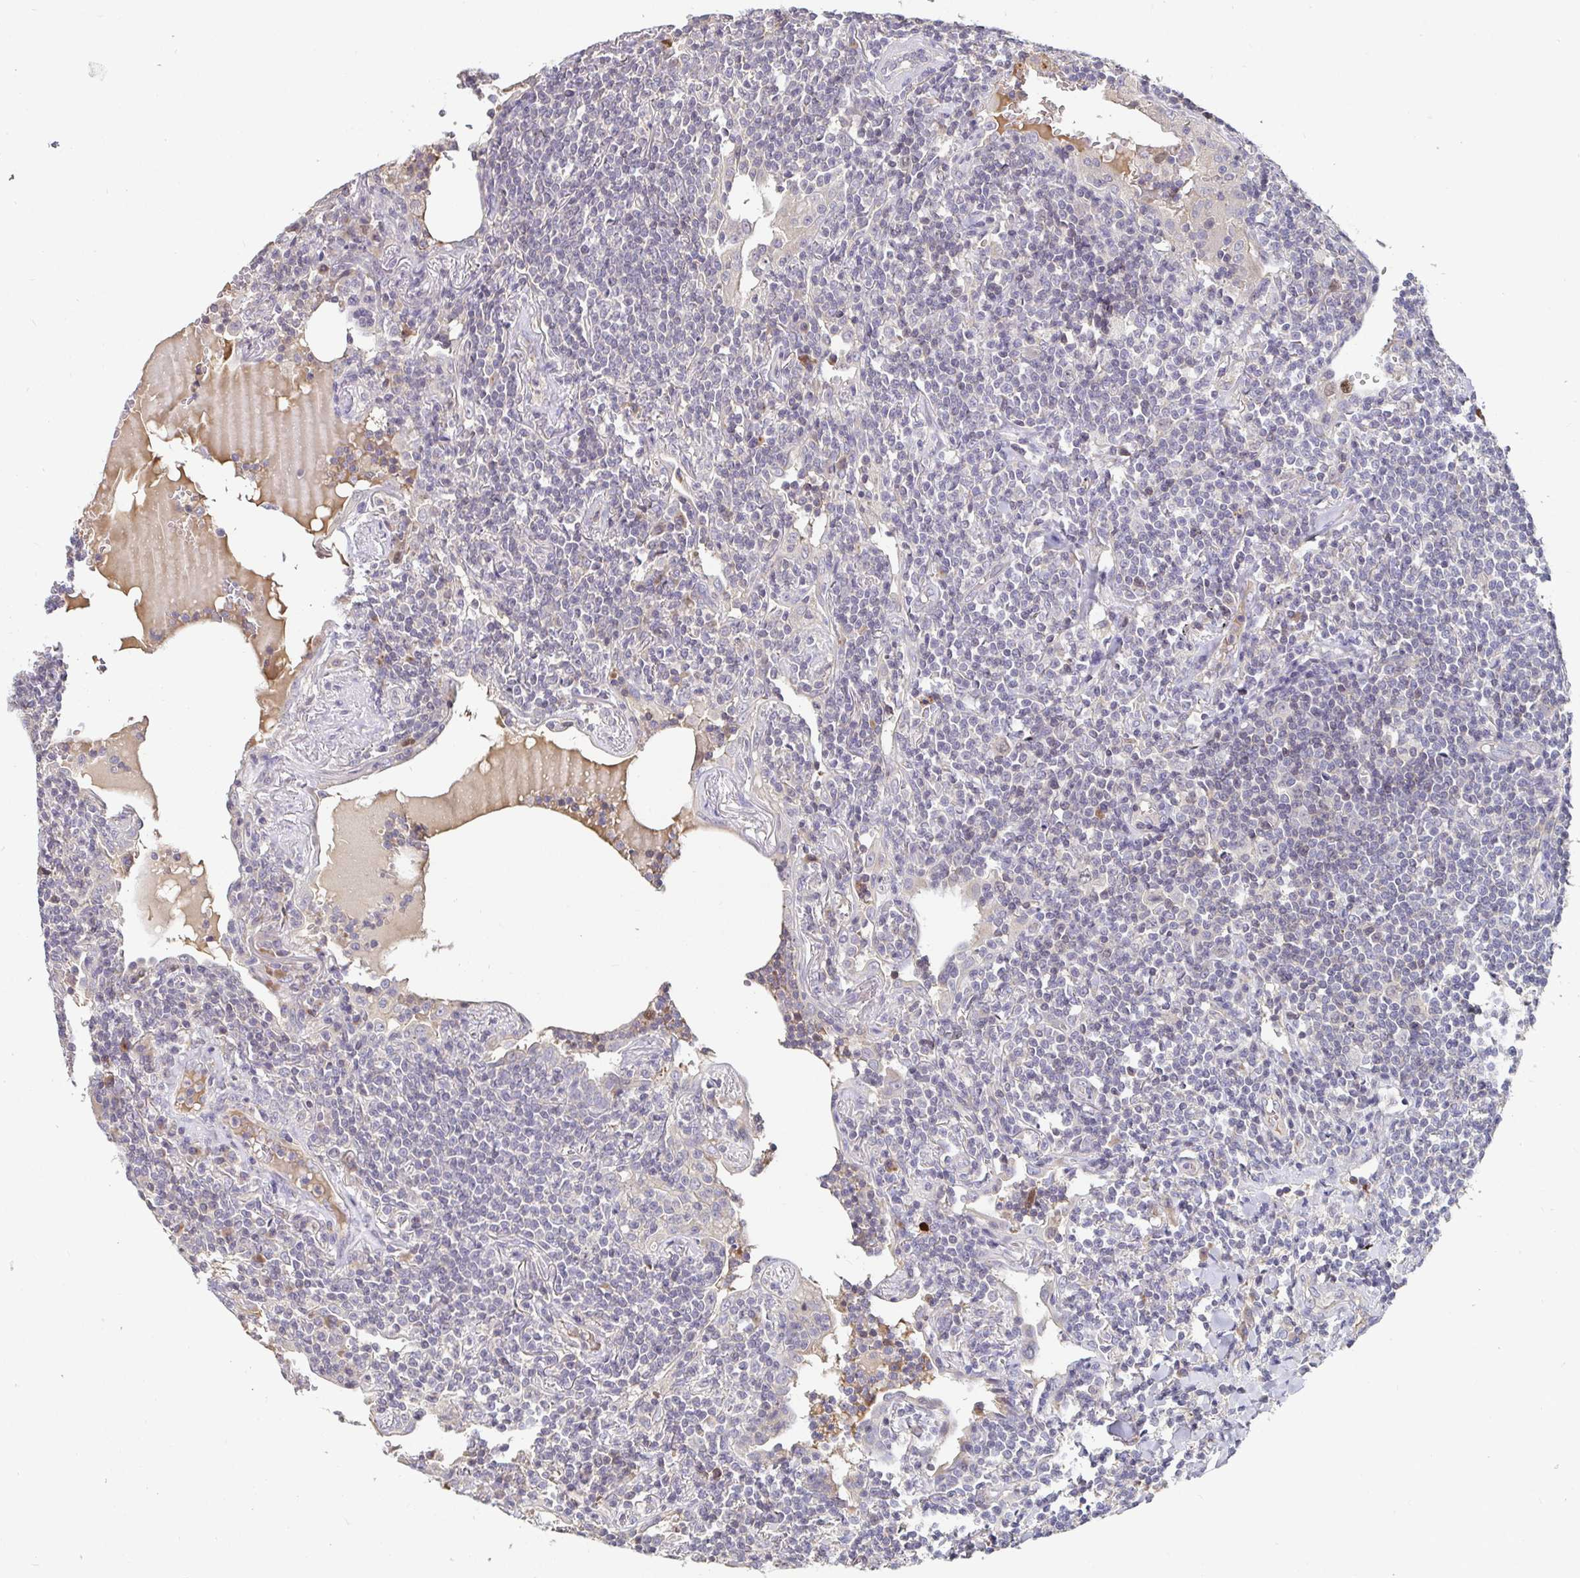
{"staining": {"intensity": "negative", "quantity": "none", "location": "none"}, "tissue": "lymphoma", "cell_type": "Tumor cells", "image_type": "cancer", "snomed": [{"axis": "morphology", "description": "Malignant lymphoma, non-Hodgkin's type, Low grade"}, {"axis": "topography", "description": "Lung"}], "caption": "Micrograph shows no significant protein staining in tumor cells of lymphoma.", "gene": "ANLN", "patient": {"sex": "female", "age": 71}}